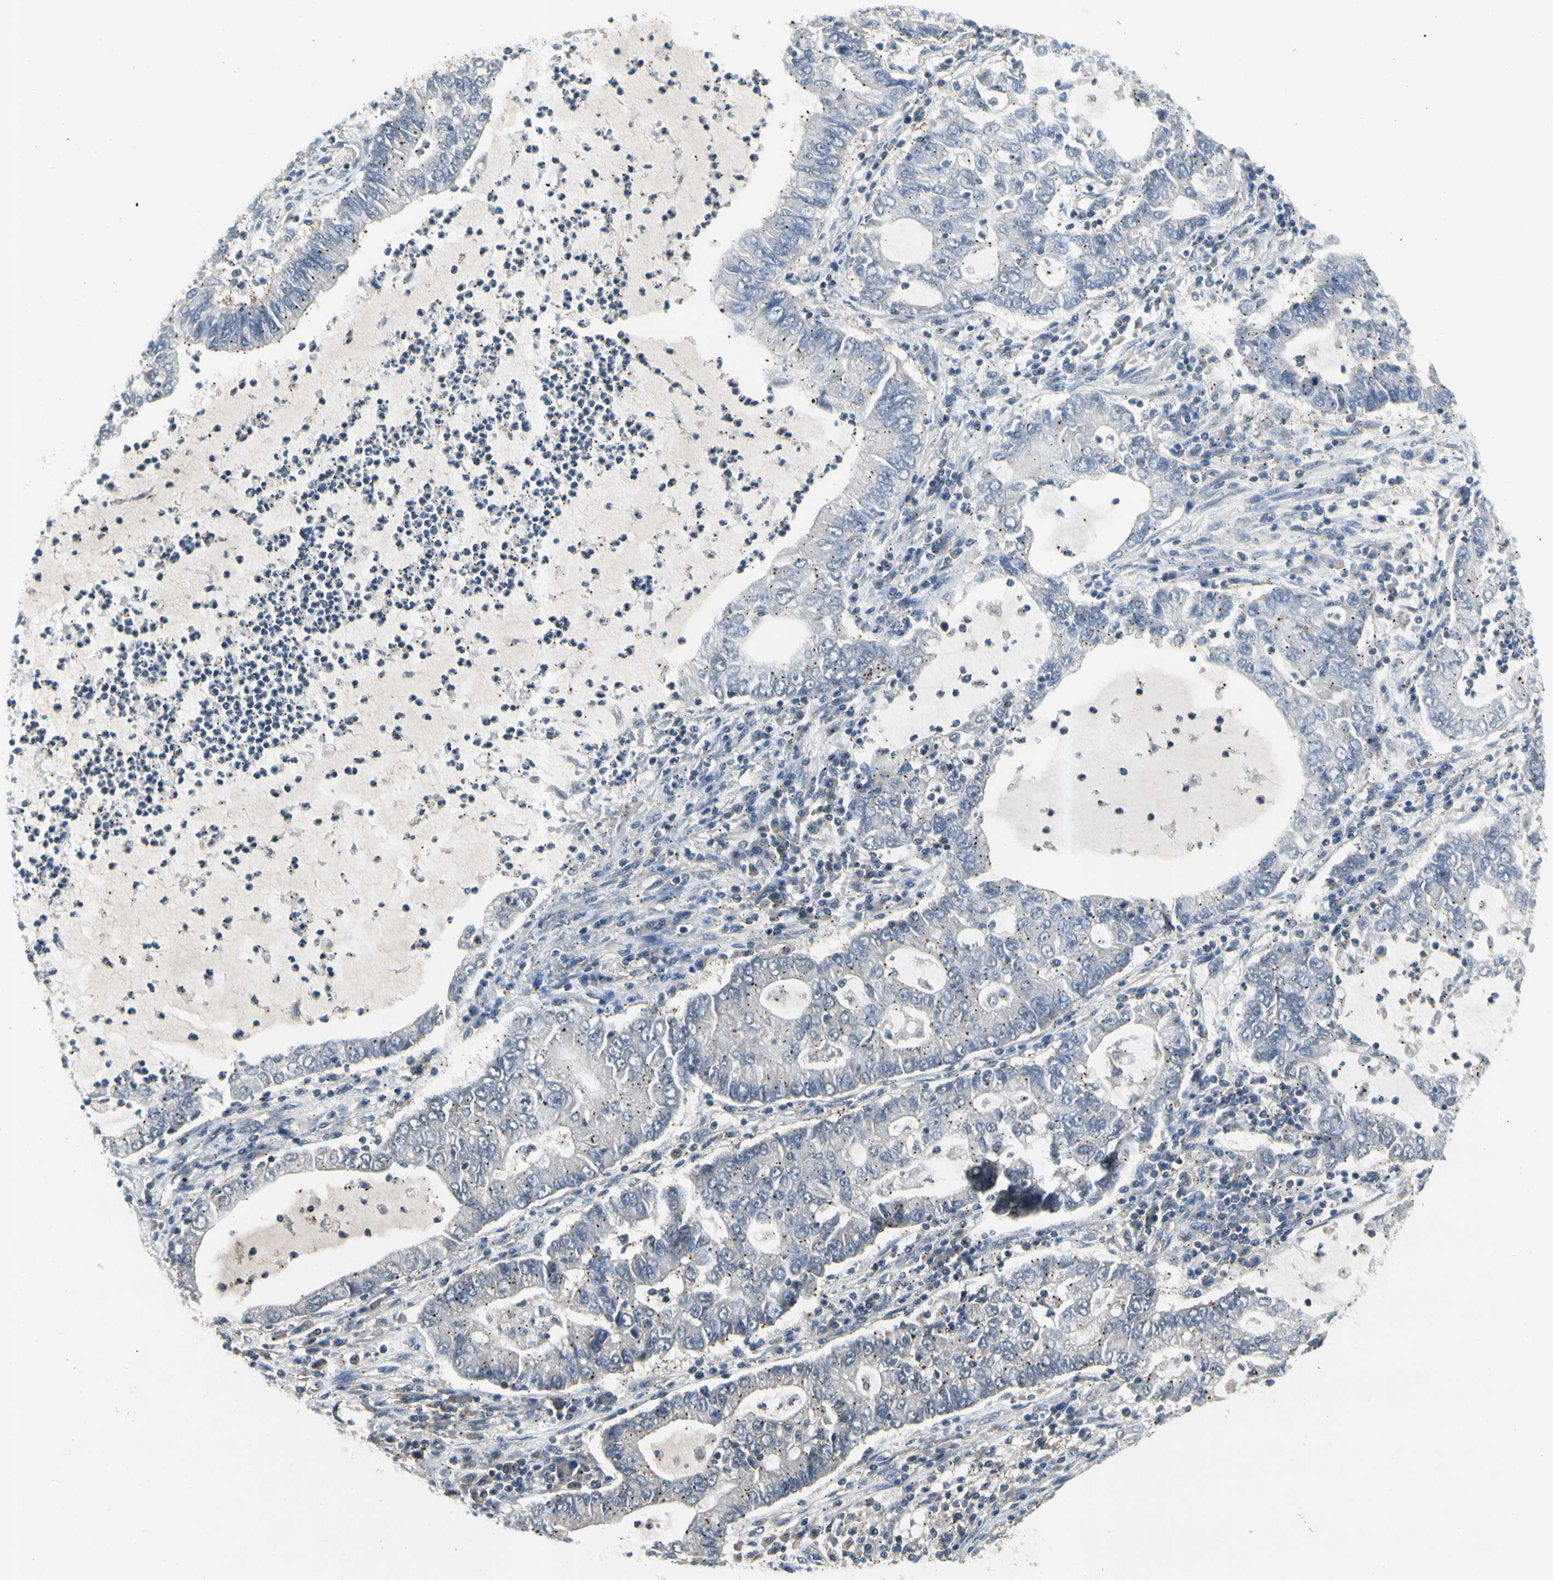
{"staining": {"intensity": "moderate", "quantity": "25%-75%", "location": "cytoplasmic/membranous"}, "tissue": "lung cancer", "cell_type": "Tumor cells", "image_type": "cancer", "snomed": [{"axis": "morphology", "description": "Adenocarcinoma, NOS"}, {"axis": "topography", "description": "Lung"}], "caption": "A micrograph showing moderate cytoplasmic/membranous expression in approximately 25%-75% of tumor cells in adenocarcinoma (lung), as visualized by brown immunohistochemical staining.", "gene": "NMI", "patient": {"sex": "female", "age": 51}}